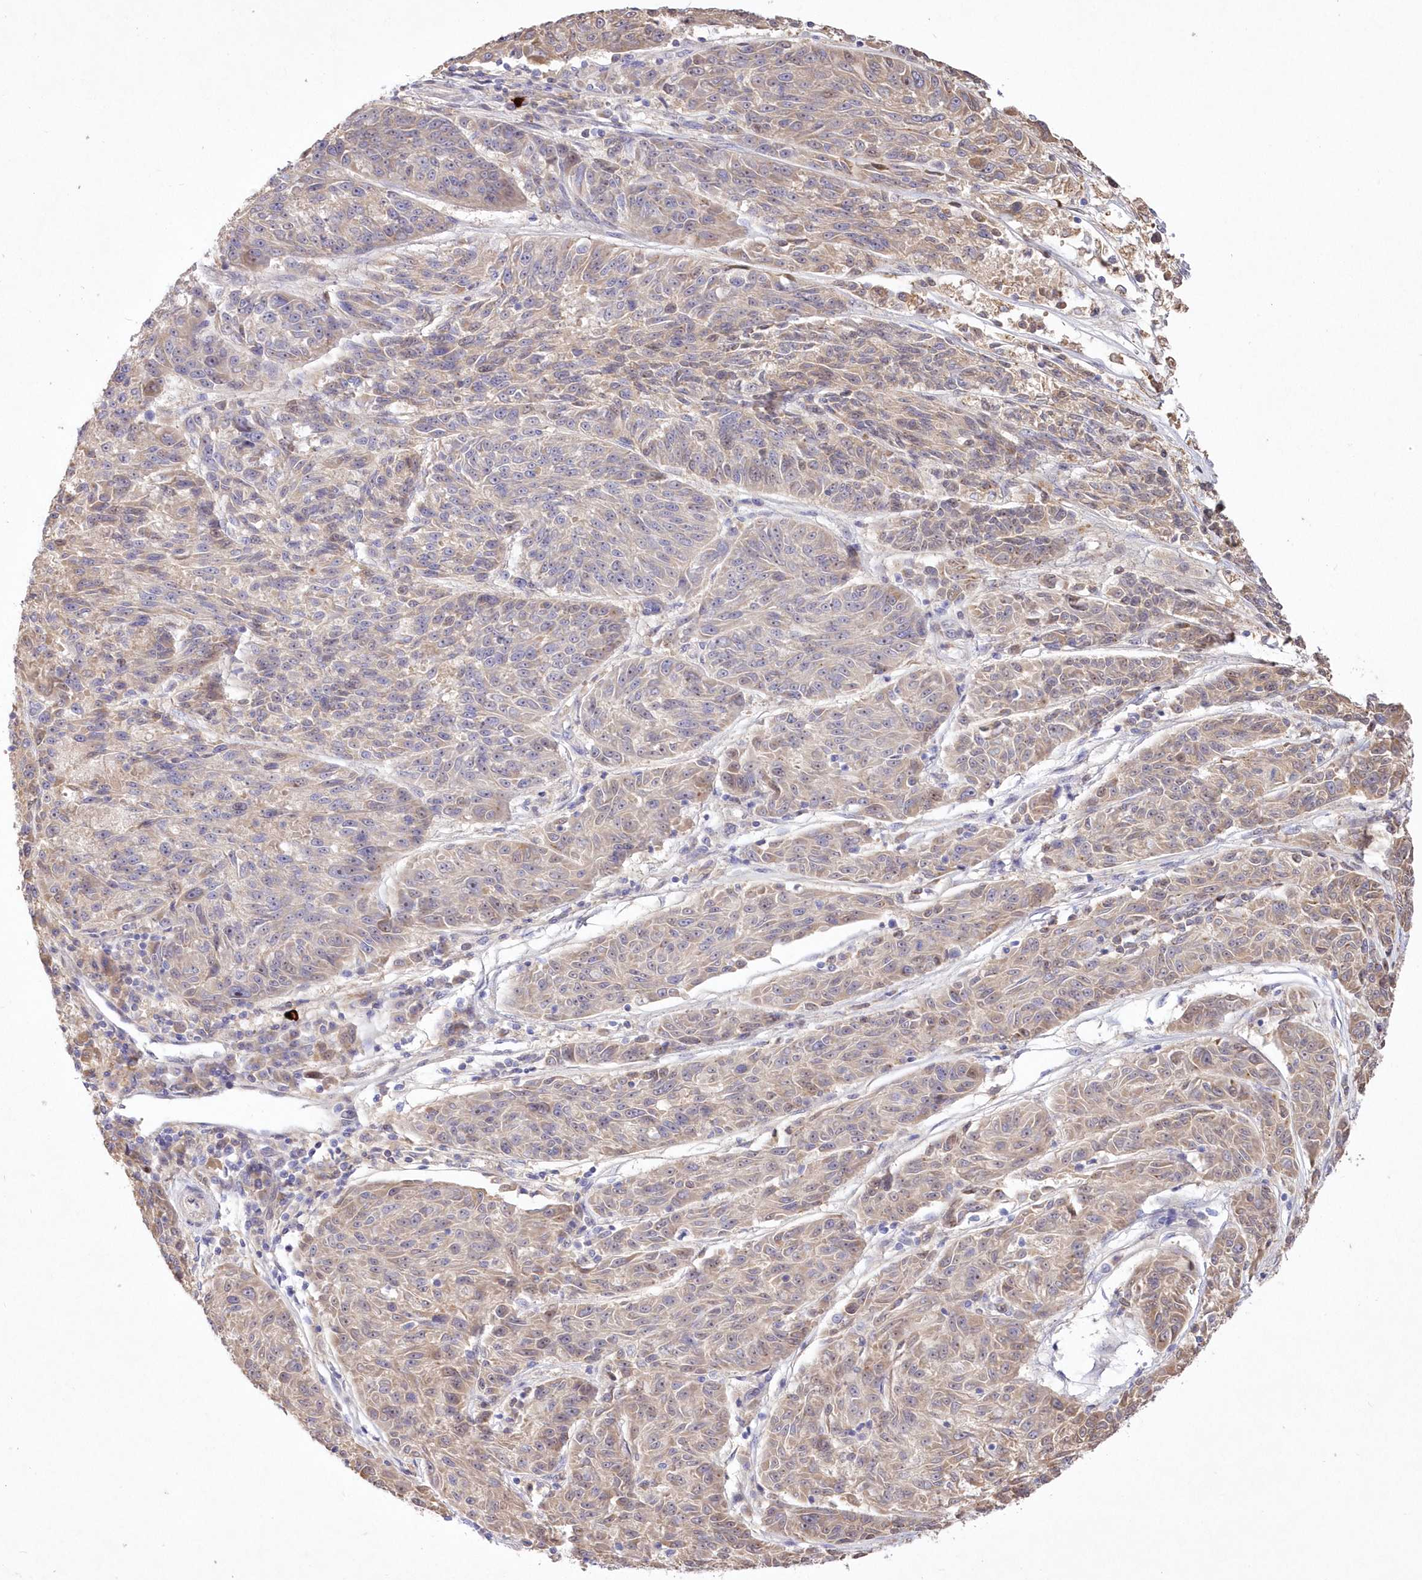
{"staining": {"intensity": "weak", "quantity": ">75%", "location": "cytoplasmic/membranous"}, "tissue": "melanoma", "cell_type": "Tumor cells", "image_type": "cancer", "snomed": [{"axis": "morphology", "description": "Malignant melanoma, NOS"}, {"axis": "topography", "description": "Skin"}], "caption": "Melanoma stained with IHC exhibits weak cytoplasmic/membranous staining in approximately >75% of tumor cells.", "gene": "WBP1L", "patient": {"sex": "male", "age": 53}}